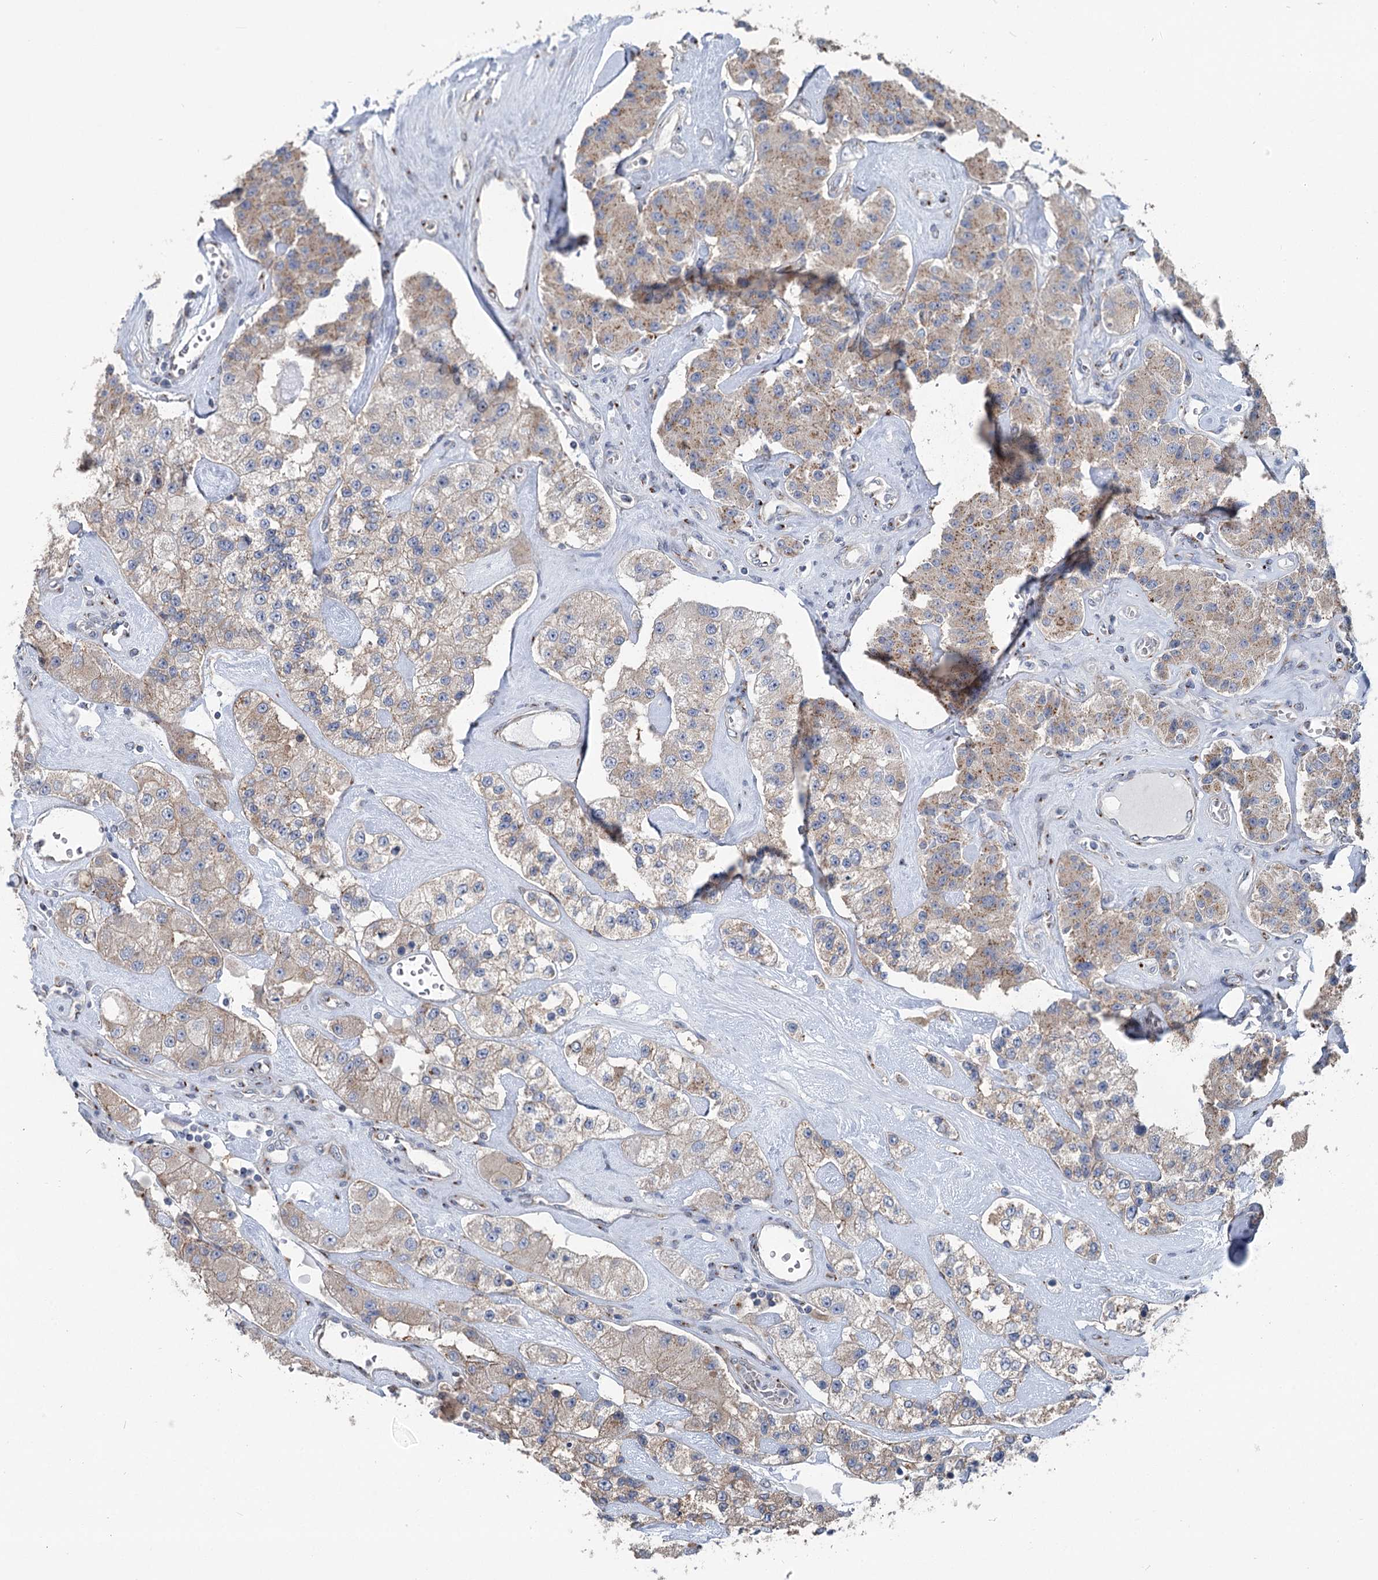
{"staining": {"intensity": "weak", "quantity": "25%-75%", "location": "cytoplasmic/membranous"}, "tissue": "carcinoid", "cell_type": "Tumor cells", "image_type": "cancer", "snomed": [{"axis": "morphology", "description": "Carcinoid, malignant, NOS"}, {"axis": "topography", "description": "Pancreas"}], "caption": "IHC of human carcinoid reveals low levels of weak cytoplasmic/membranous staining in approximately 25%-75% of tumor cells.", "gene": "ITIH5", "patient": {"sex": "male", "age": 41}}